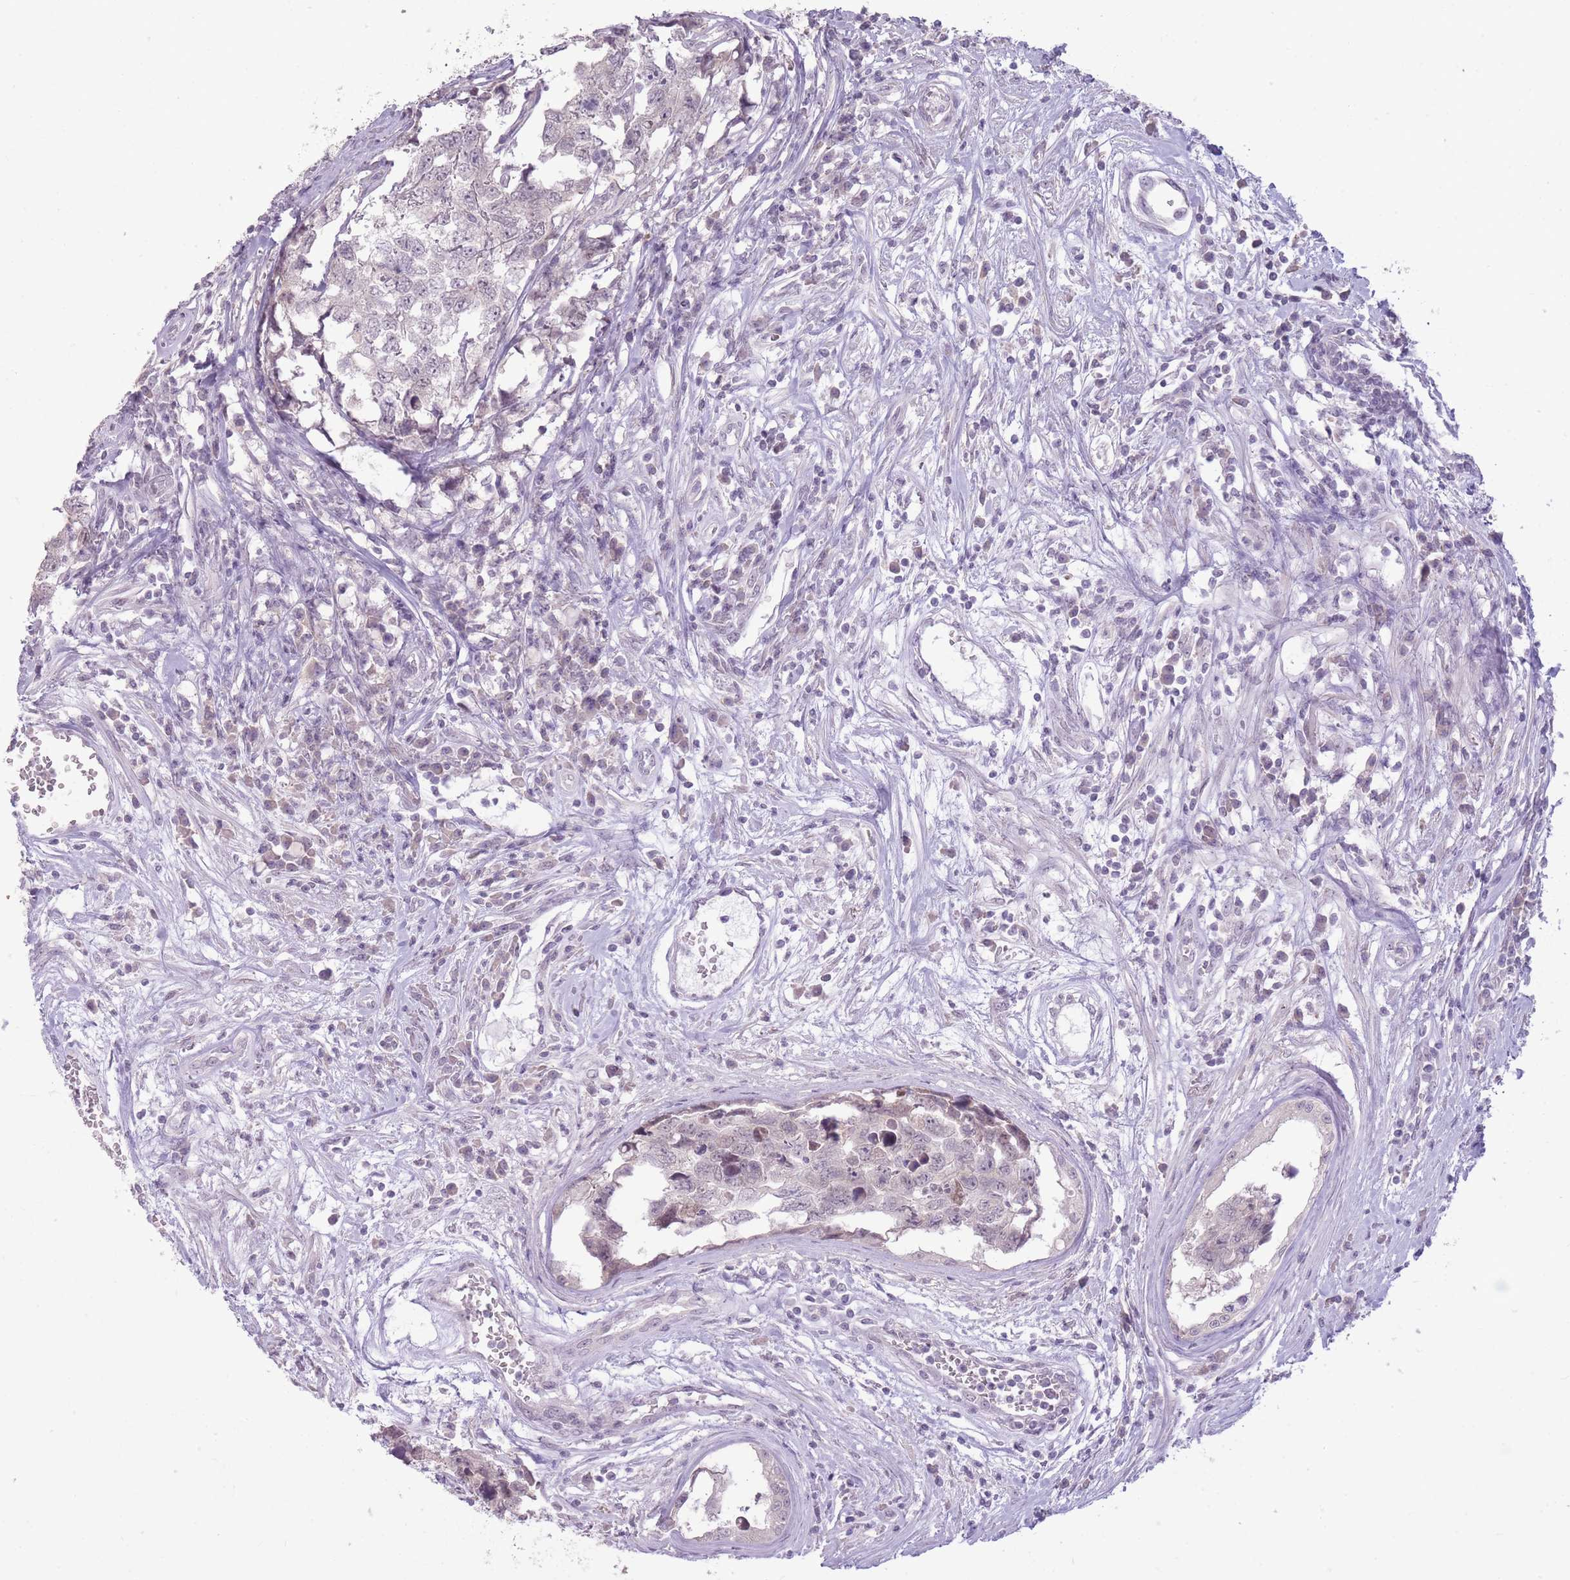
{"staining": {"intensity": "negative", "quantity": "none", "location": "none"}, "tissue": "testis cancer", "cell_type": "Tumor cells", "image_type": "cancer", "snomed": [{"axis": "morphology", "description": "Carcinoma, Embryonal, NOS"}, {"axis": "topography", "description": "Testis"}], "caption": "DAB immunohistochemical staining of human testis embryonal carcinoma displays no significant expression in tumor cells. Brightfield microscopy of immunohistochemistry (IHC) stained with DAB (3,3'-diaminobenzidine) (brown) and hematoxylin (blue), captured at high magnification.", "gene": "ZBTB24", "patient": {"sex": "male", "age": 22}}